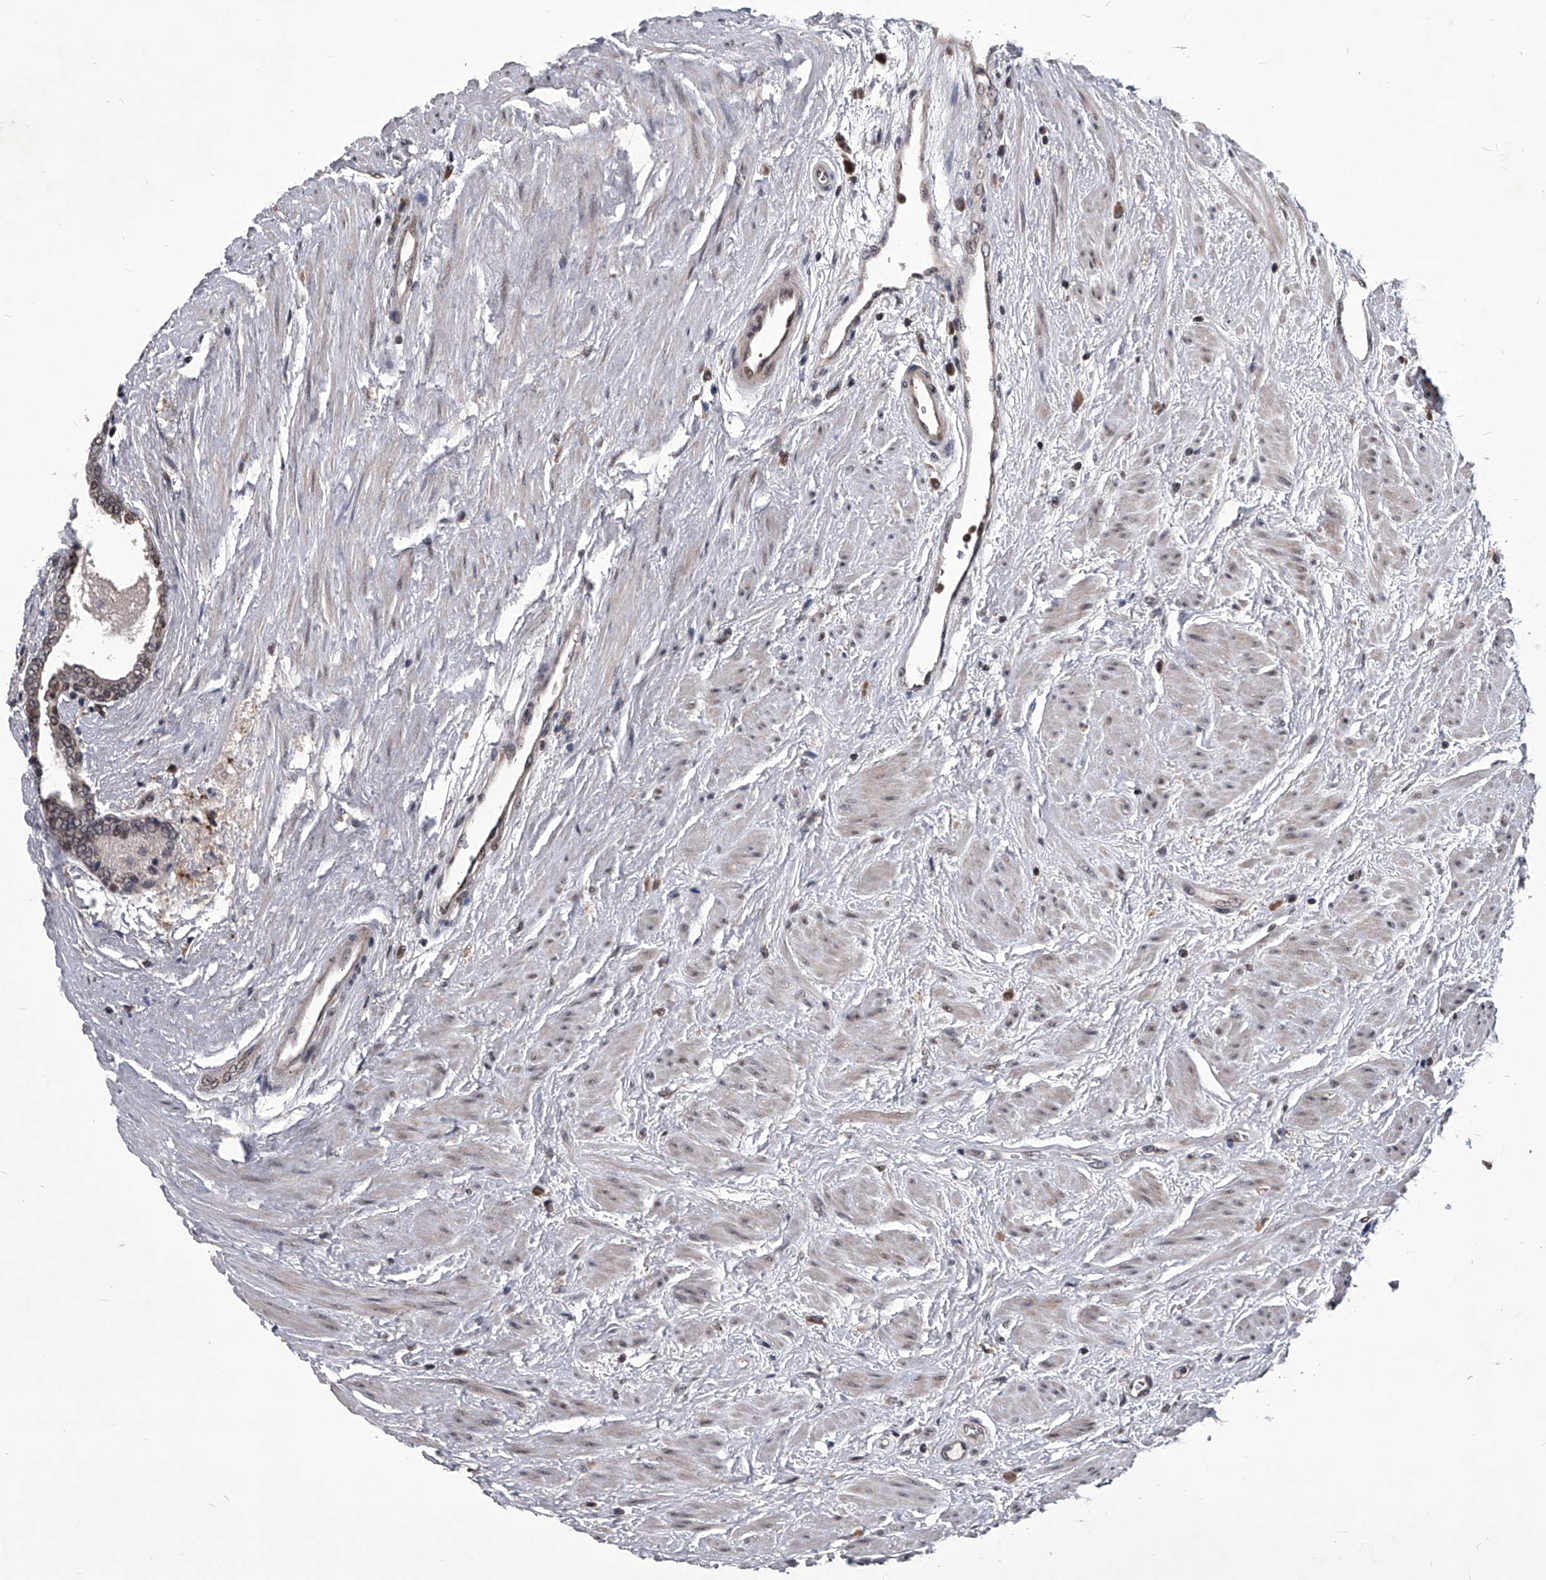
{"staining": {"intensity": "weak", "quantity": "<25%", "location": "nuclear"}, "tissue": "prostate cancer", "cell_type": "Tumor cells", "image_type": "cancer", "snomed": [{"axis": "morphology", "description": "Adenocarcinoma, High grade"}, {"axis": "topography", "description": "Prostate"}], "caption": "A micrograph of human prostate cancer (high-grade adenocarcinoma) is negative for staining in tumor cells.", "gene": "CMTR1", "patient": {"sex": "male", "age": 61}}